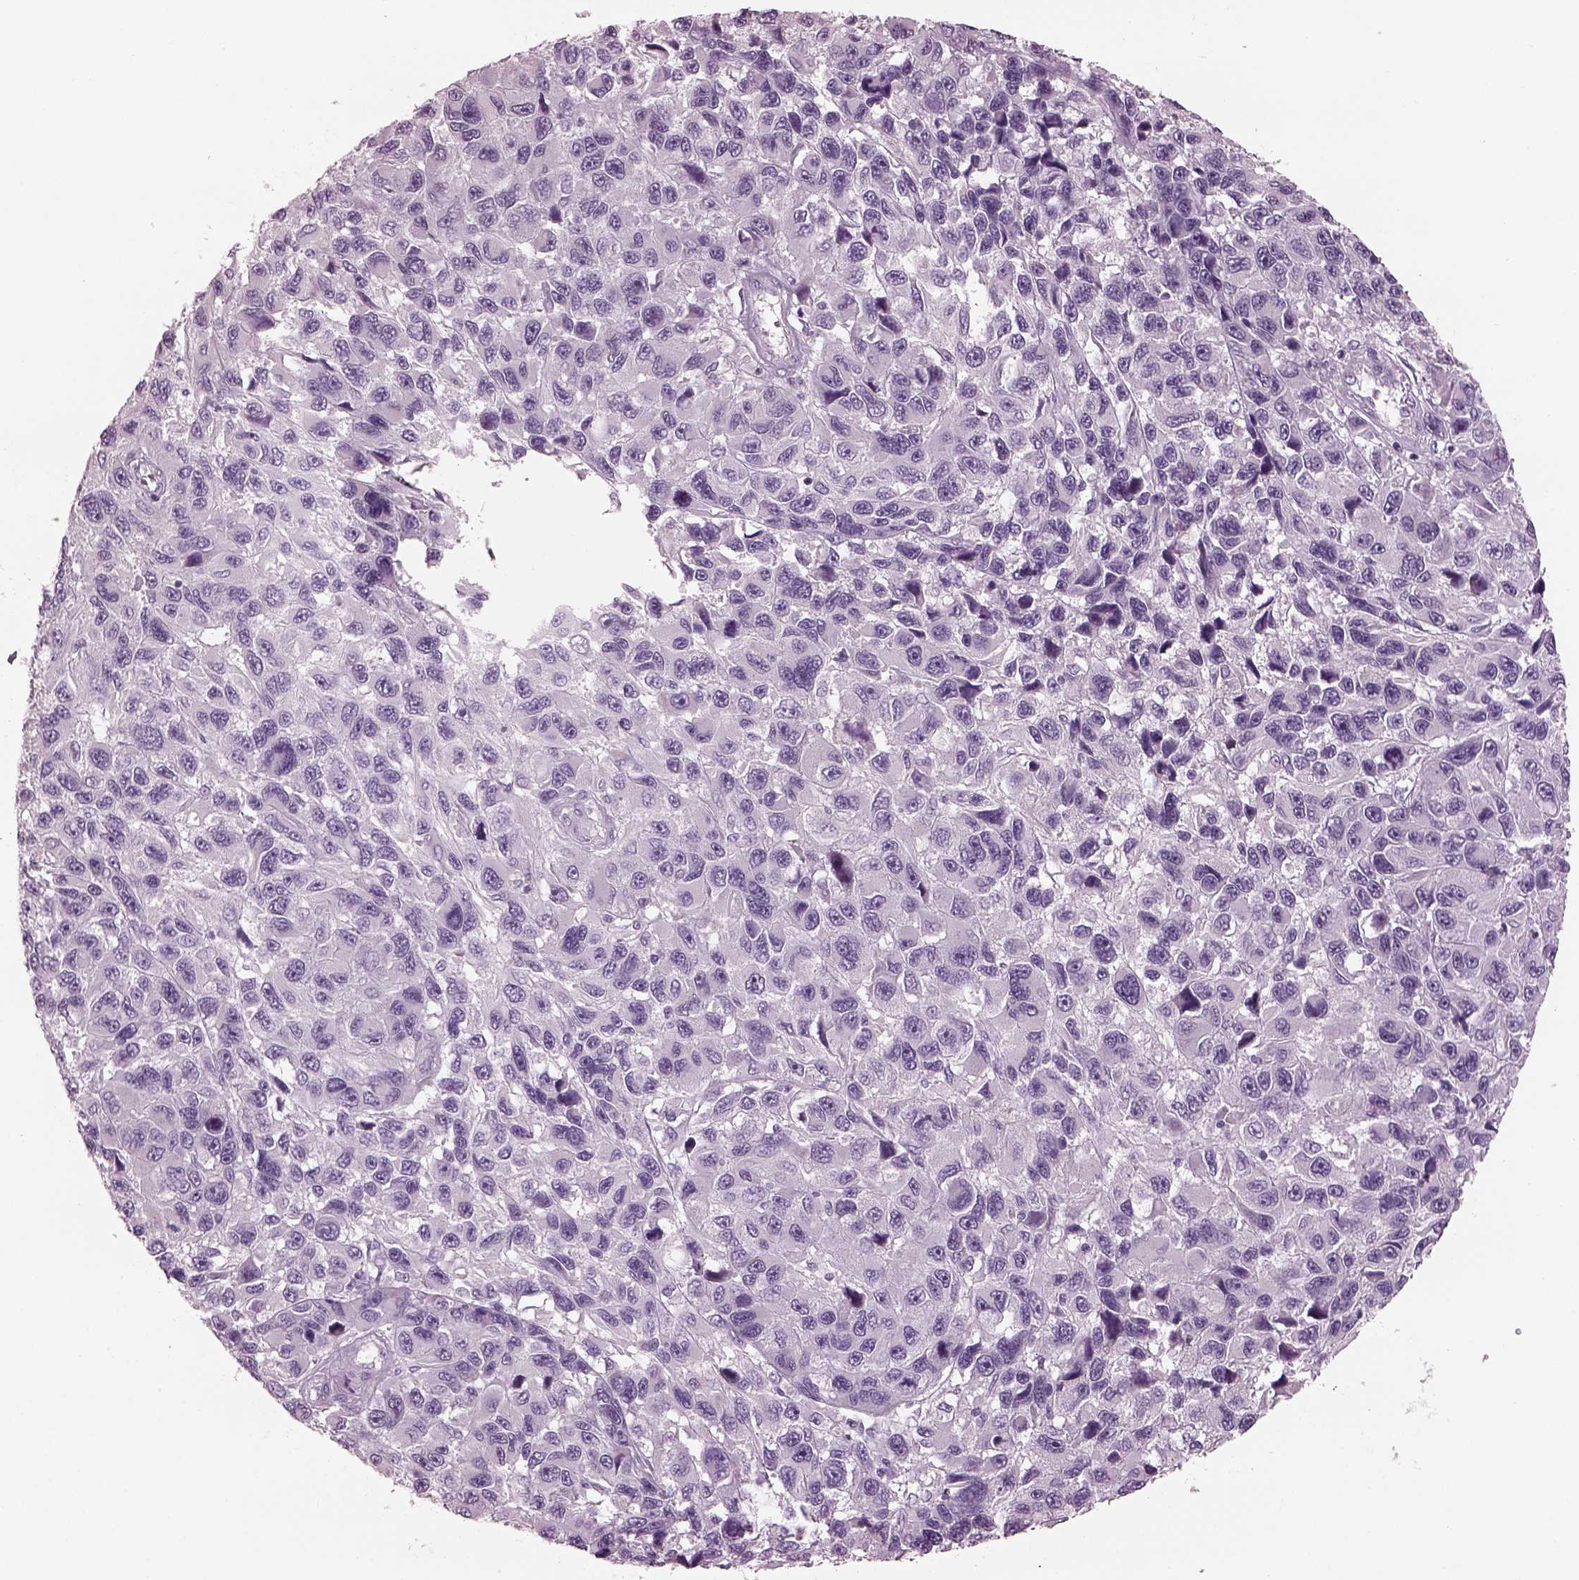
{"staining": {"intensity": "negative", "quantity": "none", "location": "none"}, "tissue": "melanoma", "cell_type": "Tumor cells", "image_type": "cancer", "snomed": [{"axis": "morphology", "description": "Malignant melanoma, NOS"}, {"axis": "topography", "description": "Skin"}], "caption": "Immunohistochemistry micrograph of neoplastic tissue: melanoma stained with DAB (3,3'-diaminobenzidine) demonstrates no significant protein positivity in tumor cells. The staining was performed using DAB (3,3'-diaminobenzidine) to visualize the protein expression in brown, while the nuclei were stained in blue with hematoxylin (Magnification: 20x).", "gene": "PACRG", "patient": {"sex": "male", "age": 53}}